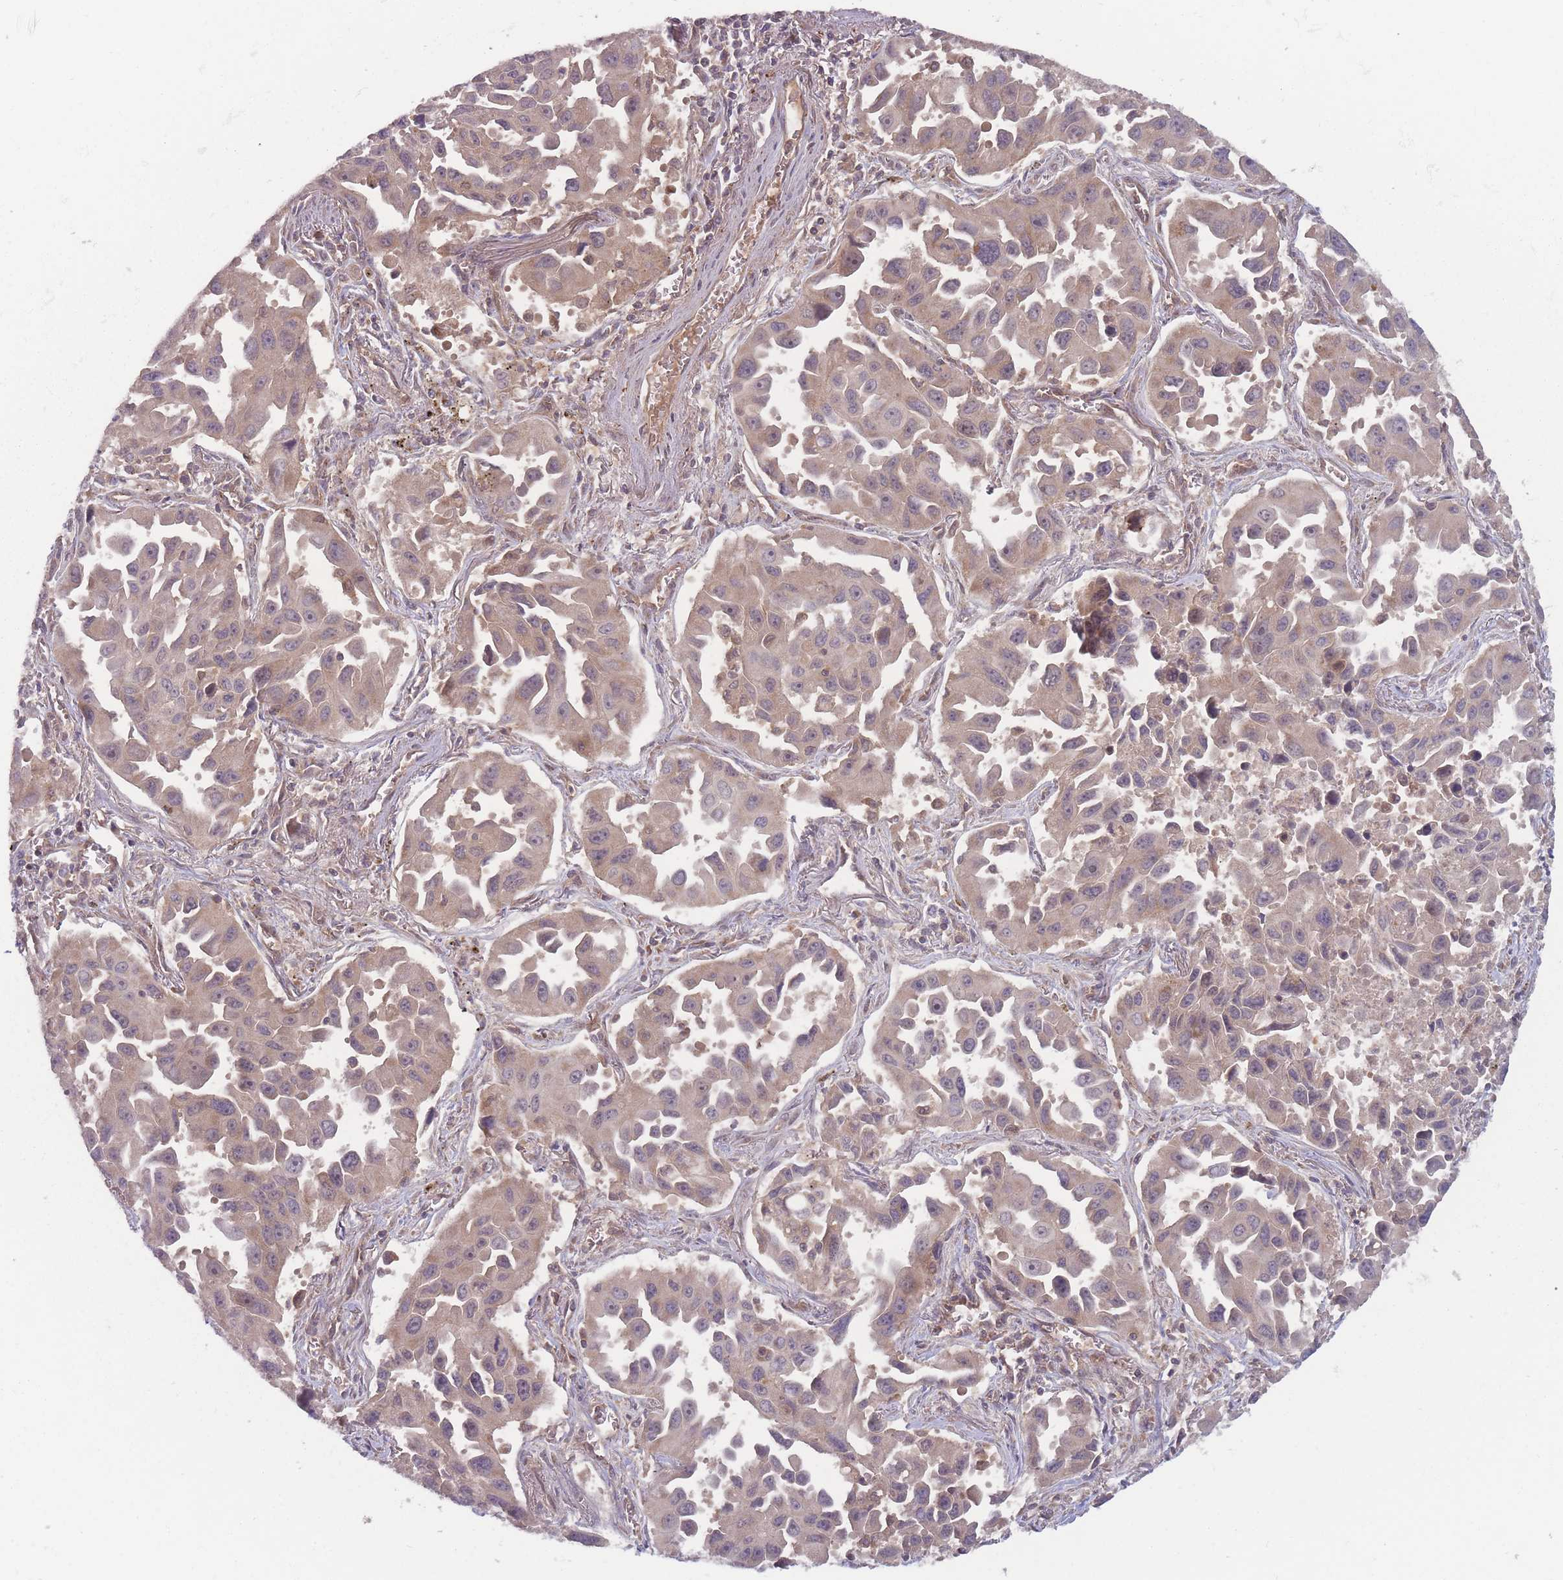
{"staining": {"intensity": "weak", "quantity": ">75%", "location": "cytoplasmic/membranous"}, "tissue": "lung cancer", "cell_type": "Tumor cells", "image_type": "cancer", "snomed": [{"axis": "morphology", "description": "Adenocarcinoma, NOS"}, {"axis": "topography", "description": "Lung"}], "caption": "The histopathology image demonstrates a brown stain indicating the presence of a protein in the cytoplasmic/membranous of tumor cells in adenocarcinoma (lung).", "gene": "ATP5MG", "patient": {"sex": "male", "age": 66}}